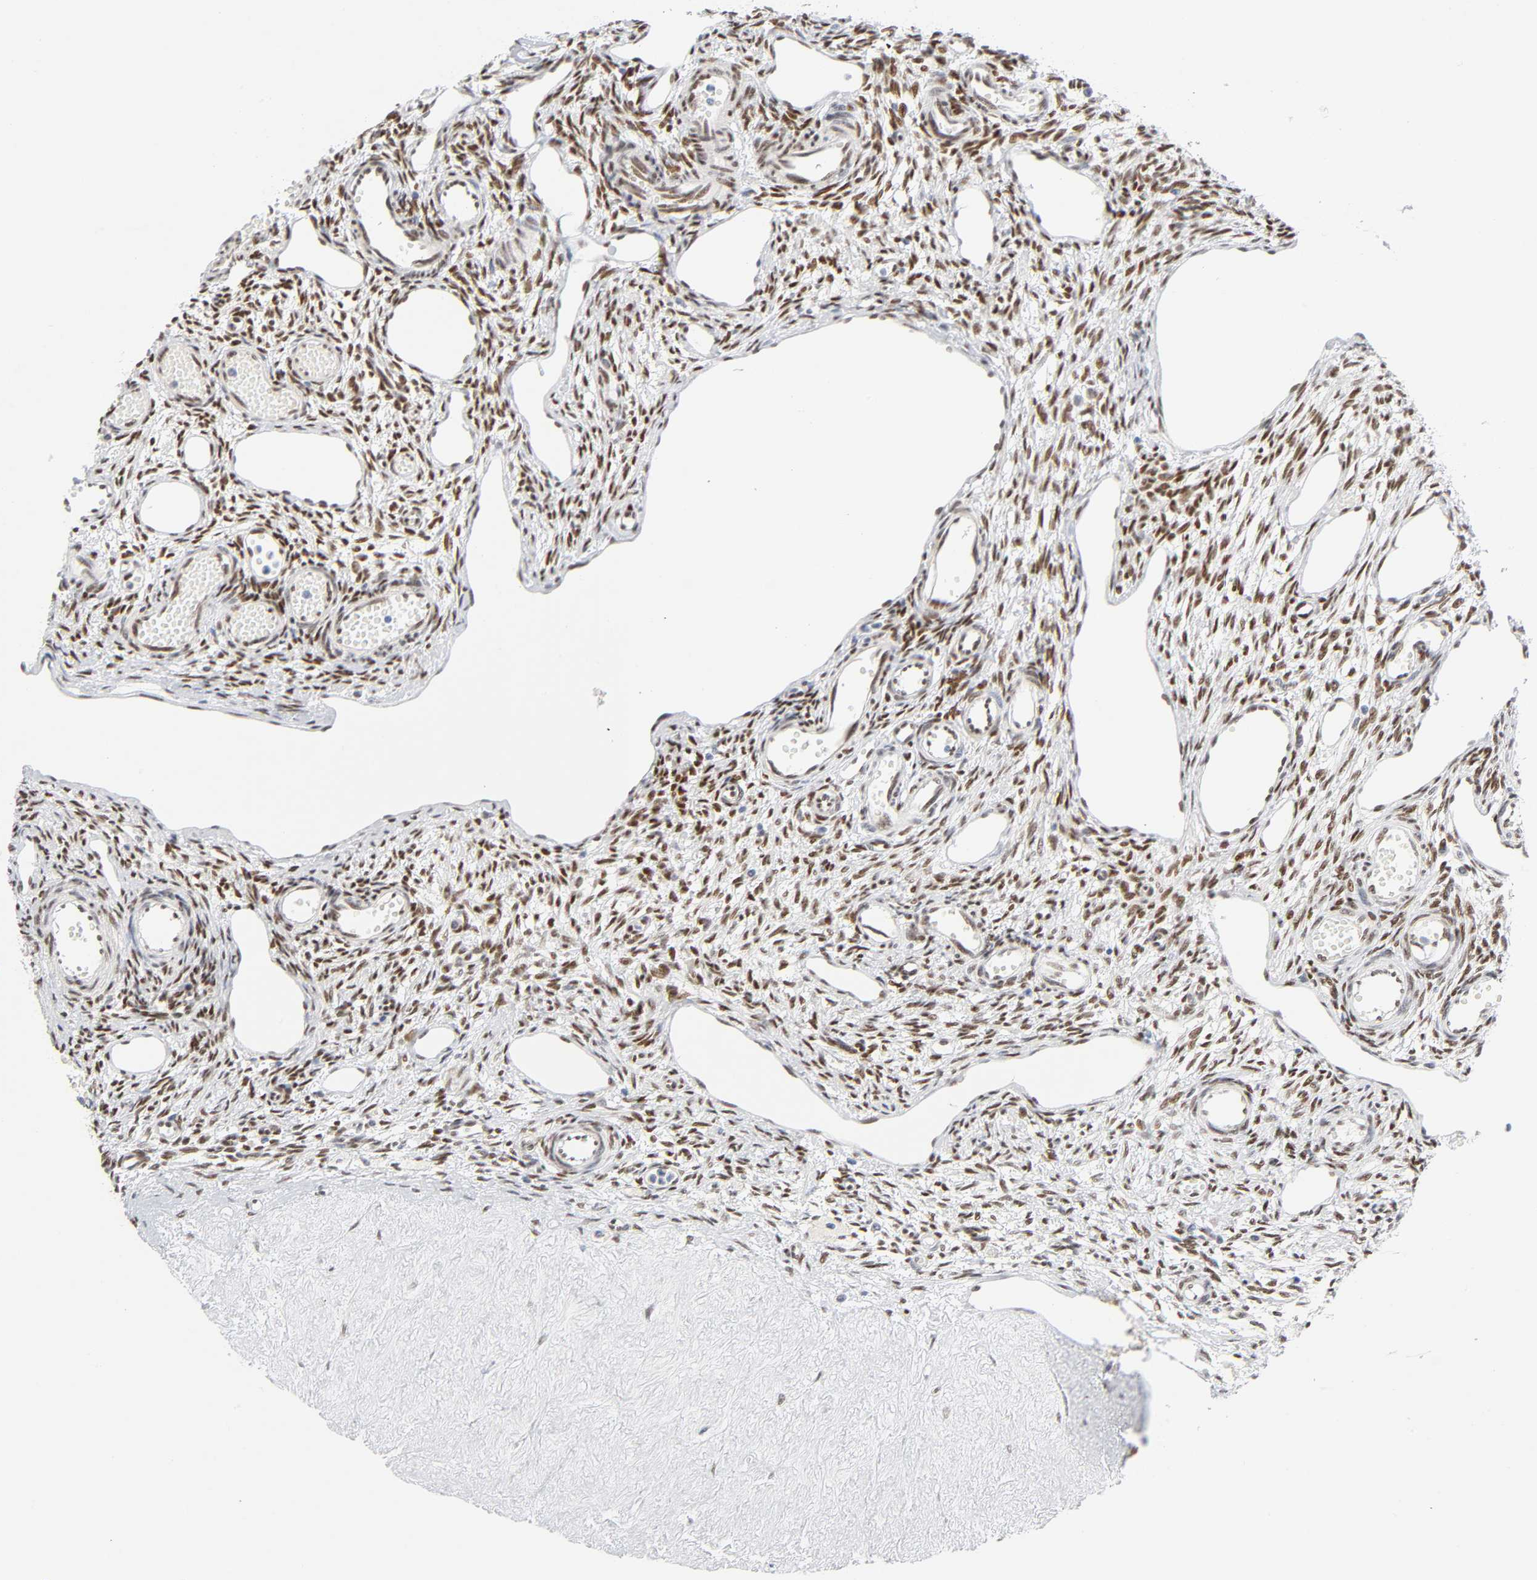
{"staining": {"intensity": "strong", "quantity": ">75%", "location": "nuclear"}, "tissue": "ovary", "cell_type": "Ovarian stroma cells", "image_type": "normal", "snomed": [{"axis": "morphology", "description": "Normal tissue, NOS"}, {"axis": "topography", "description": "Ovary"}], "caption": "Normal ovary reveals strong nuclear expression in about >75% of ovarian stroma cells, visualized by immunohistochemistry.", "gene": "NFIC", "patient": {"sex": "female", "age": 33}}